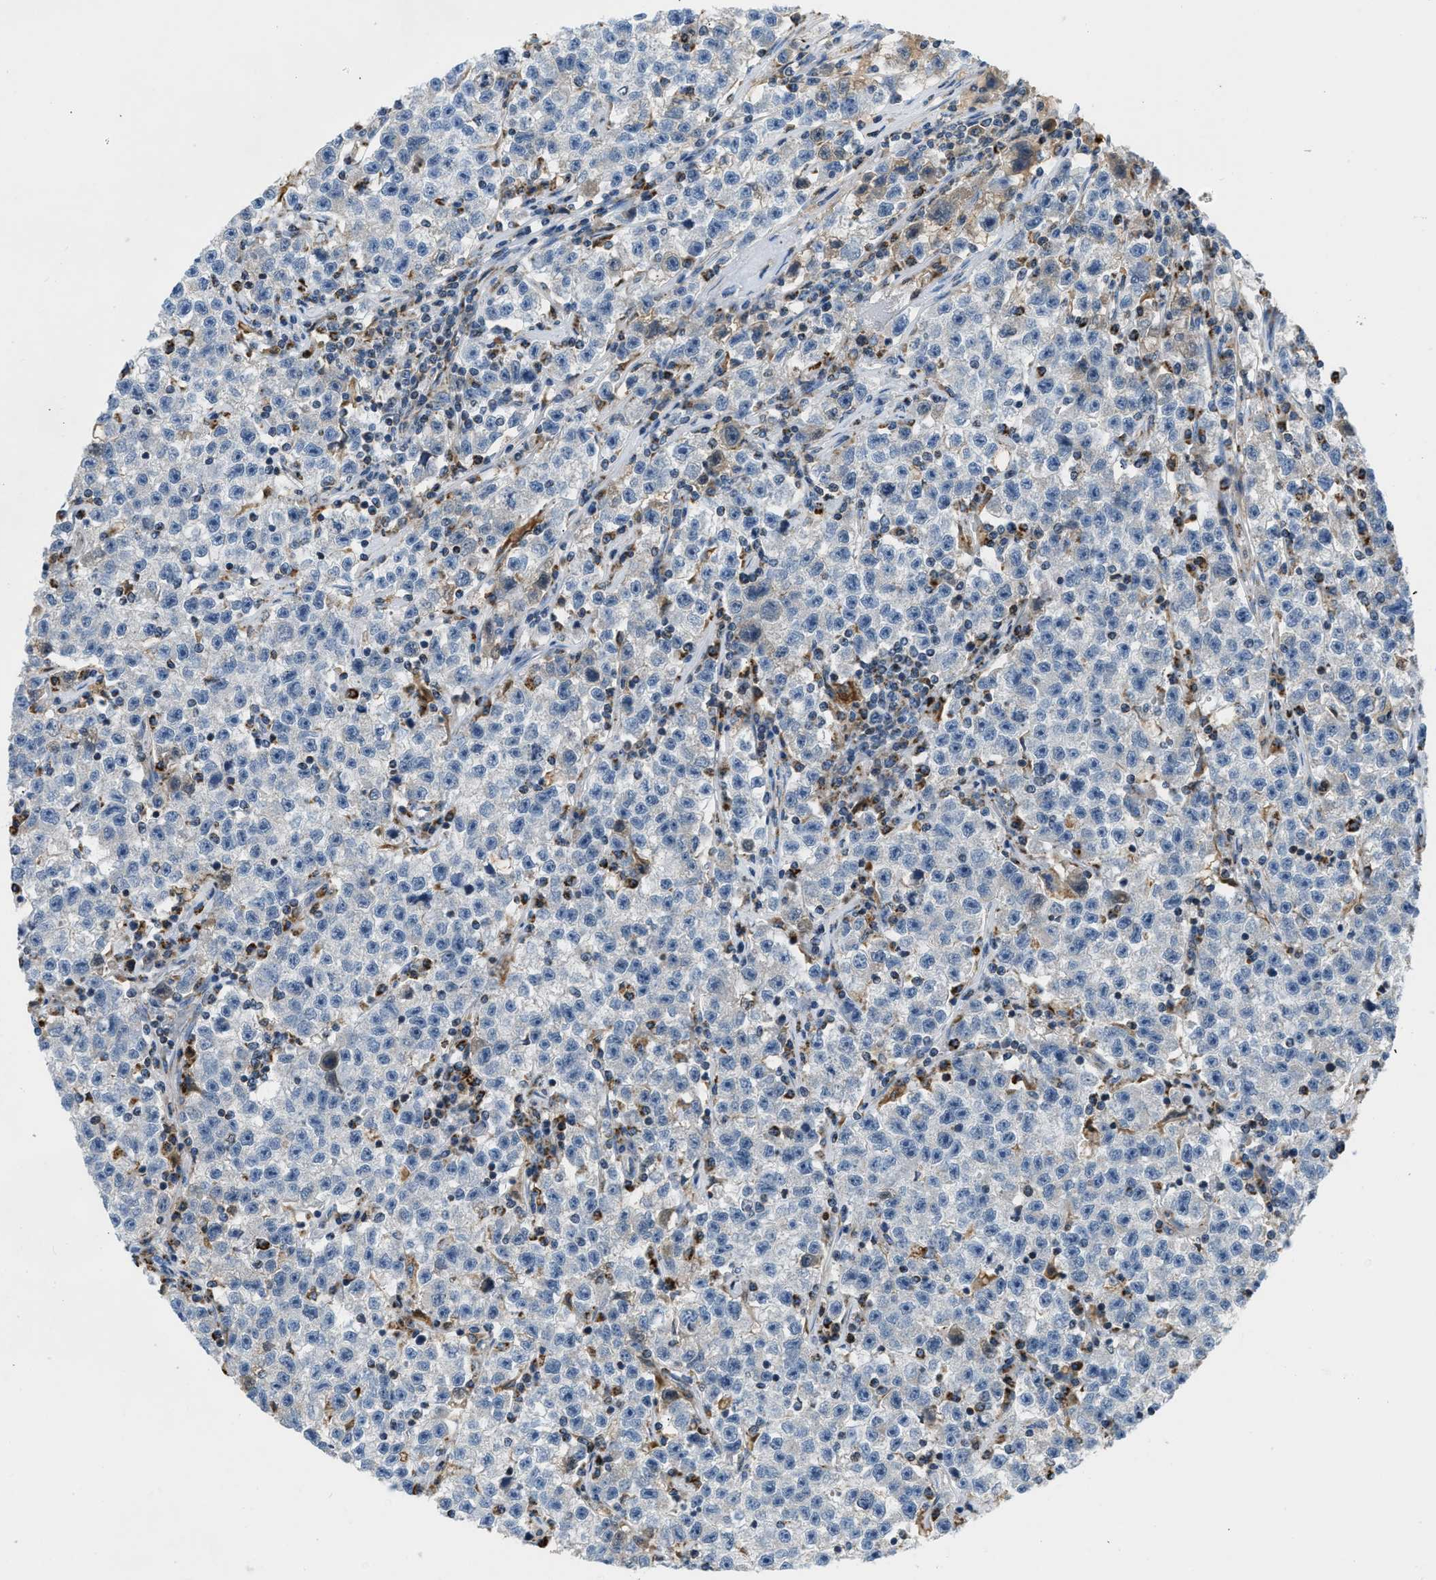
{"staining": {"intensity": "negative", "quantity": "none", "location": "none"}, "tissue": "testis cancer", "cell_type": "Tumor cells", "image_type": "cancer", "snomed": [{"axis": "morphology", "description": "Seminoma, NOS"}, {"axis": "topography", "description": "Testis"}], "caption": "DAB immunohistochemical staining of human testis seminoma displays no significant positivity in tumor cells. (DAB (3,3'-diaminobenzidine) immunohistochemistry with hematoxylin counter stain).", "gene": "ACADVL", "patient": {"sex": "male", "age": 22}}